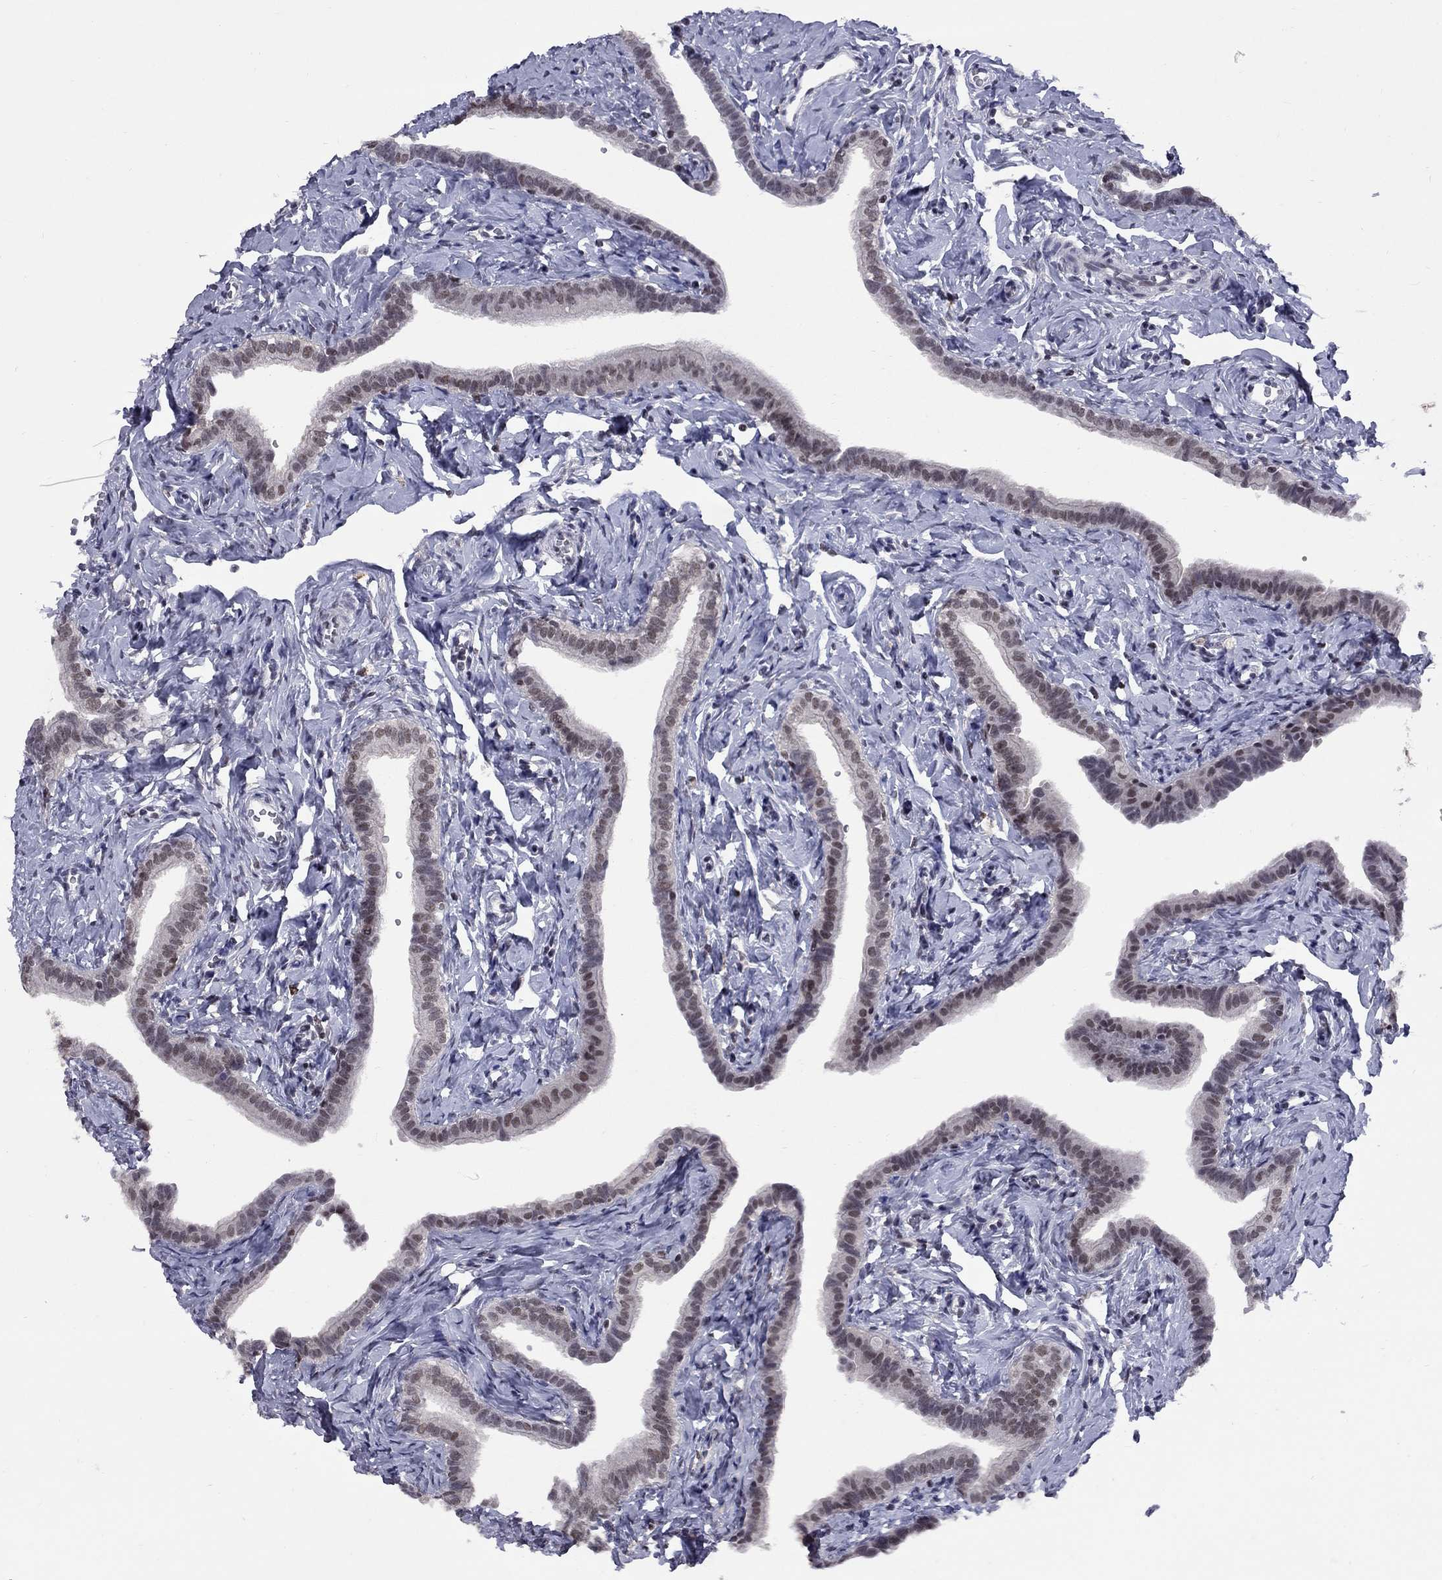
{"staining": {"intensity": "weak", "quantity": "<25%", "location": "nuclear"}, "tissue": "fallopian tube", "cell_type": "Glandular cells", "image_type": "normal", "snomed": [{"axis": "morphology", "description": "Normal tissue, NOS"}, {"axis": "topography", "description": "Fallopian tube"}], "caption": "High magnification brightfield microscopy of normal fallopian tube stained with DAB (brown) and counterstained with hematoxylin (blue): glandular cells show no significant staining. (DAB (3,3'-diaminobenzidine) immunohistochemistry (IHC) with hematoxylin counter stain).", "gene": "TAF9", "patient": {"sex": "female", "age": 41}}